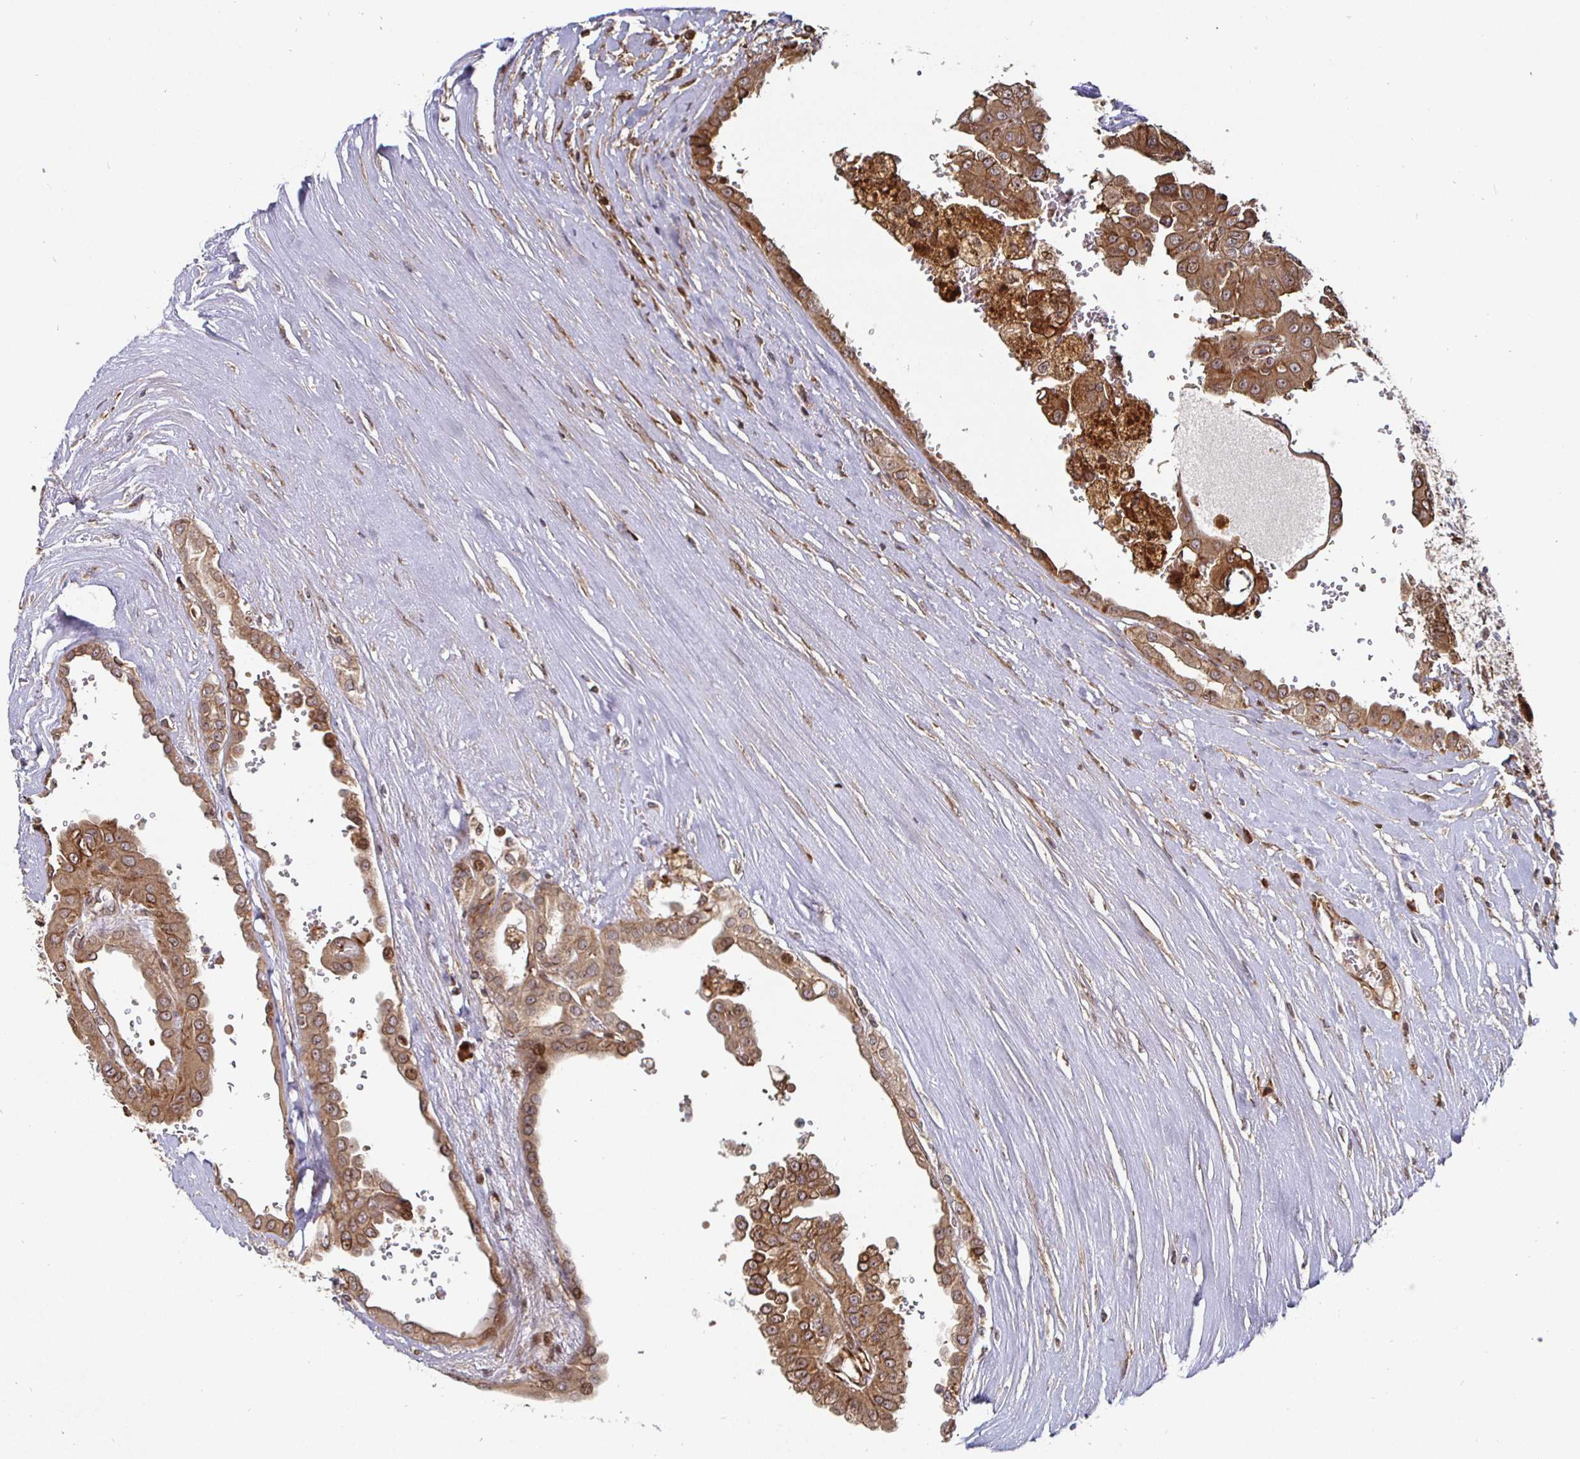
{"staining": {"intensity": "moderate", "quantity": ">75%", "location": "cytoplasmic/membranous"}, "tissue": "renal cancer", "cell_type": "Tumor cells", "image_type": "cancer", "snomed": [{"axis": "morphology", "description": "Adenocarcinoma, NOS"}, {"axis": "topography", "description": "Kidney"}], "caption": "Renal cancer (adenocarcinoma) stained for a protein exhibits moderate cytoplasmic/membranous positivity in tumor cells.", "gene": "TBKBP1", "patient": {"sex": "male", "age": 58}}